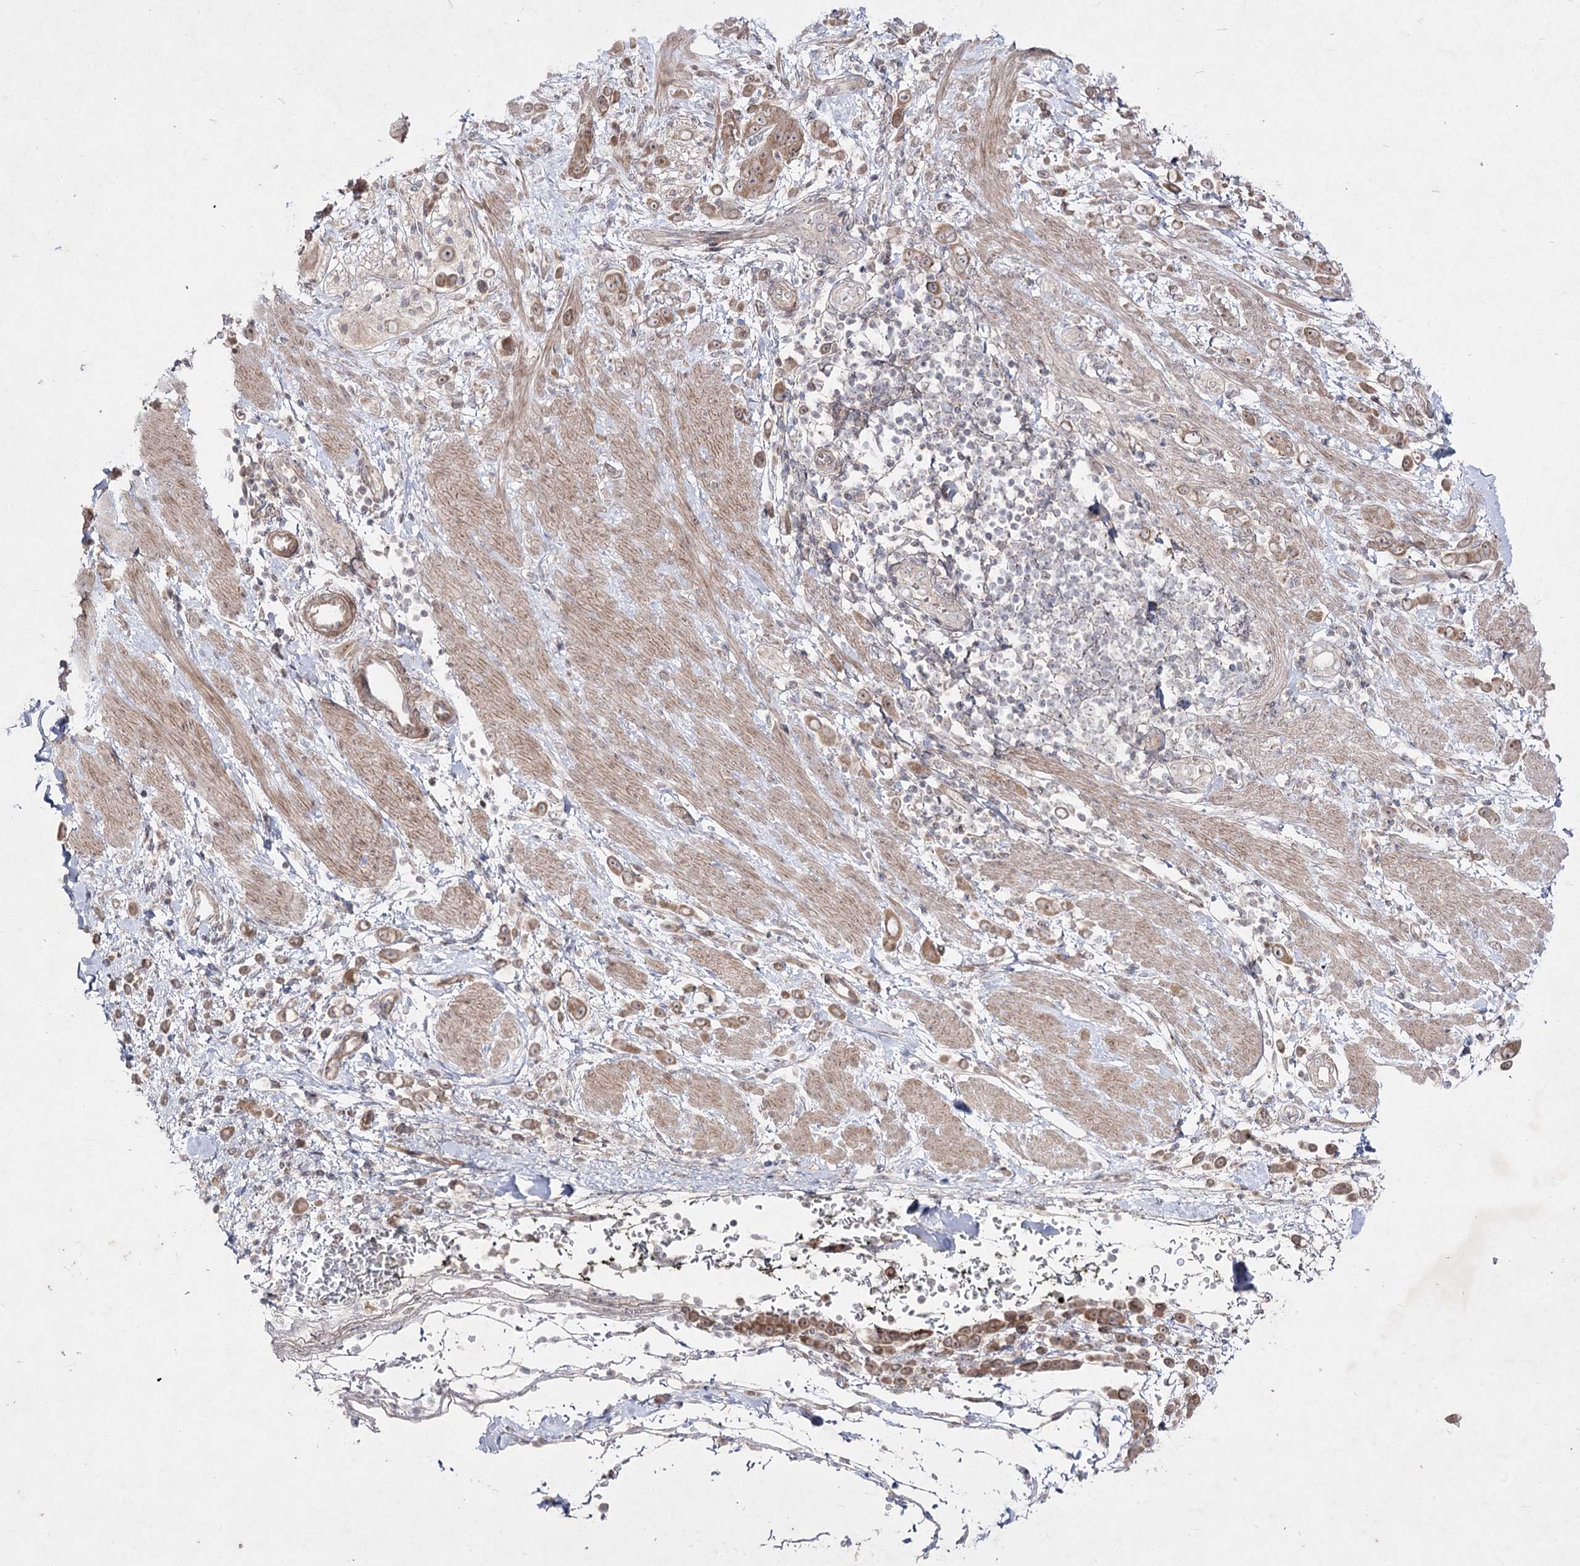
{"staining": {"intensity": "moderate", "quantity": ">75%", "location": "cytoplasmic/membranous"}, "tissue": "pancreatic cancer", "cell_type": "Tumor cells", "image_type": "cancer", "snomed": [{"axis": "morphology", "description": "Normal tissue, NOS"}, {"axis": "morphology", "description": "Adenocarcinoma, NOS"}, {"axis": "topography", "description": "Pancreas"}], "caption": "Tumor cells display medium levels of moderate cytoplasmic/membranous positivity in approximately >75% of cells in pancreatic adenocarcinoma.", "gene": "CIB2", "patient": {"sex": "female", "age": 64}}